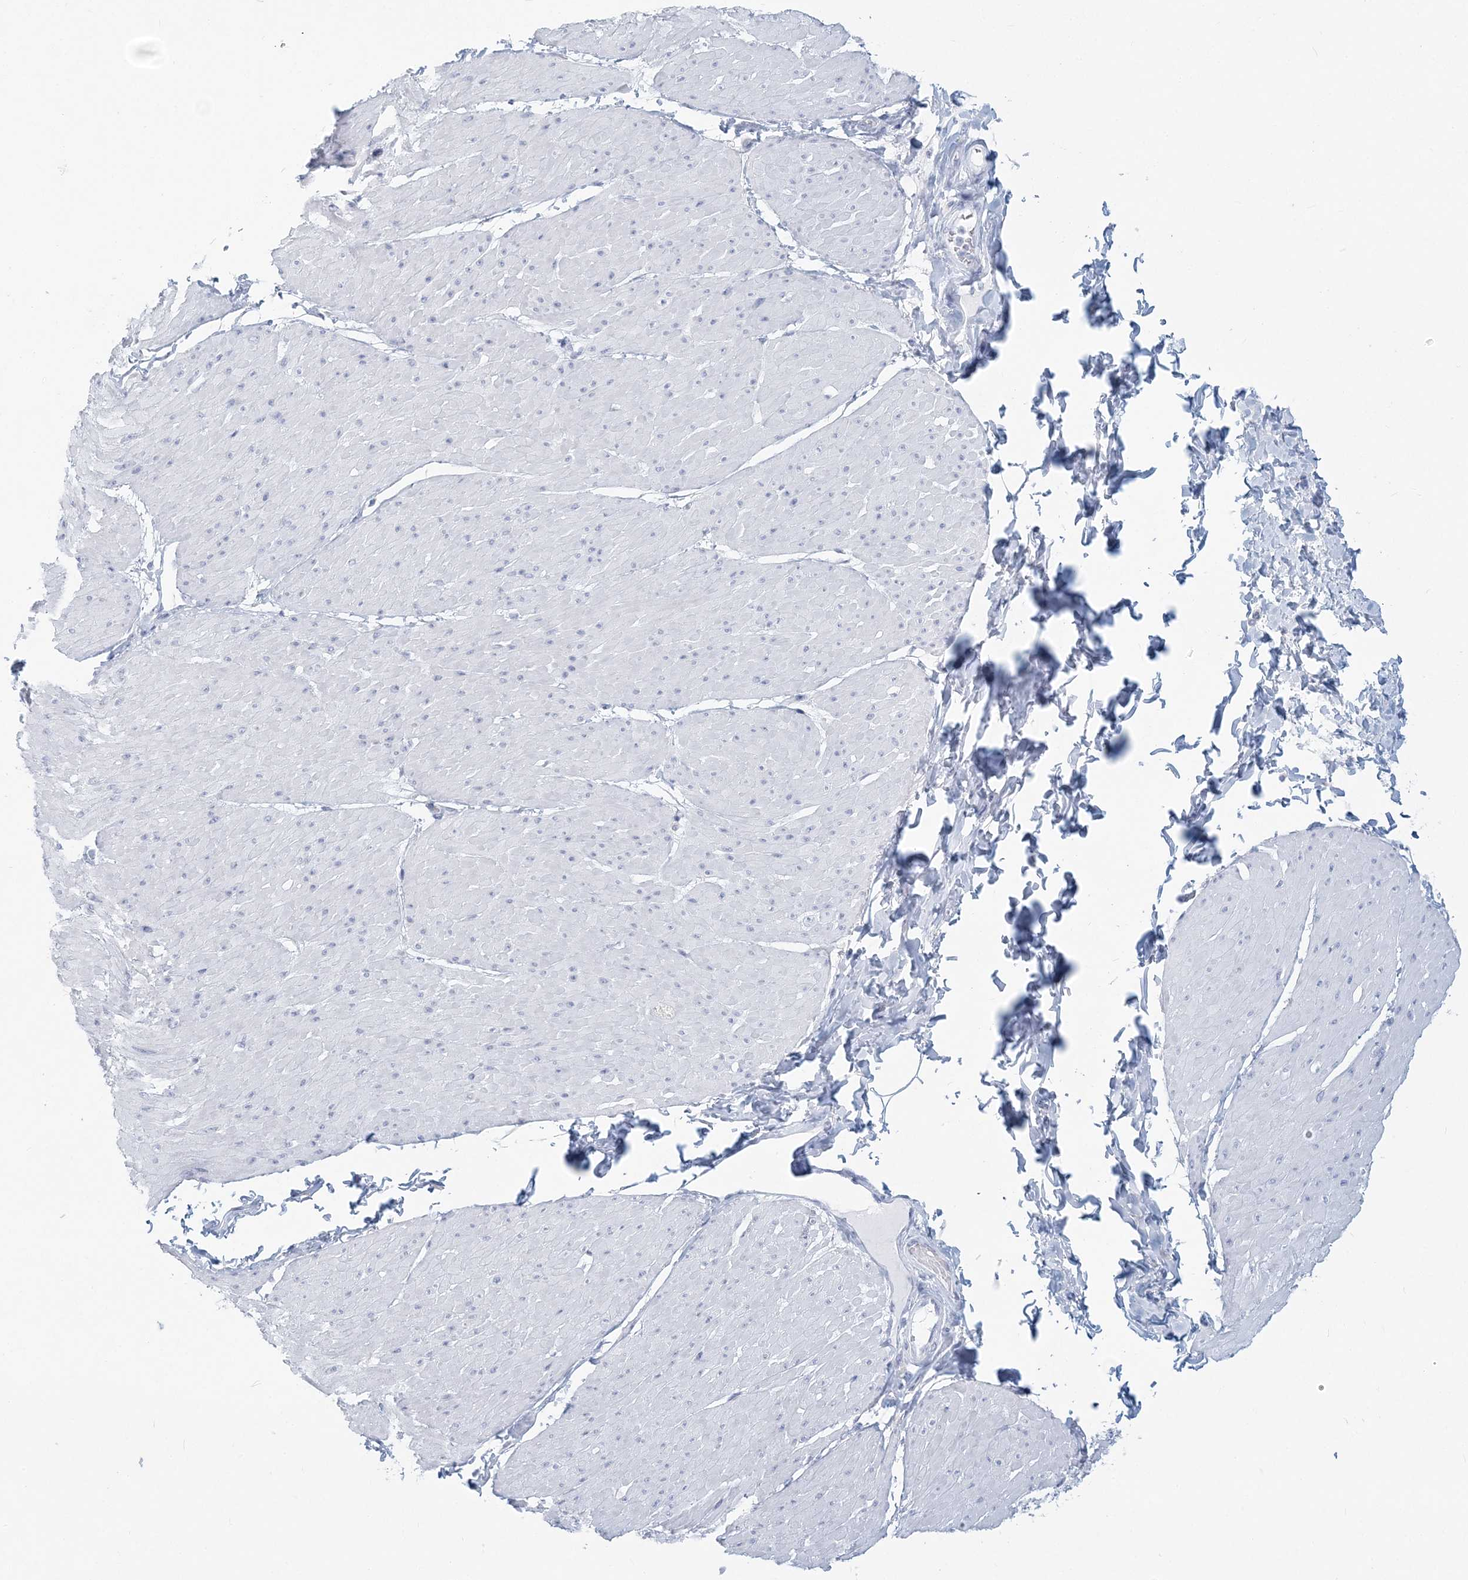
{"staining": {"intensity": "negative", "quantity": "none", "location": "none"}, "tissue": "smooth muscle", "cell_type": "Smooth muscle cells", "image_type": "normal", "snomed": [{"axis": "morphology", "description": "Urothelial carcinoma, High grade"}, {"axis": "topography", "description": "Urinary bladder"}], "caption": "A high-resolution micrograph shows immunohistochemistry staining of benign smooth muscle, which shows no significant positivity in smooth muscle cells.", "gene": "CSN1S1", "patient": {"sex": "male", "age": 46}}